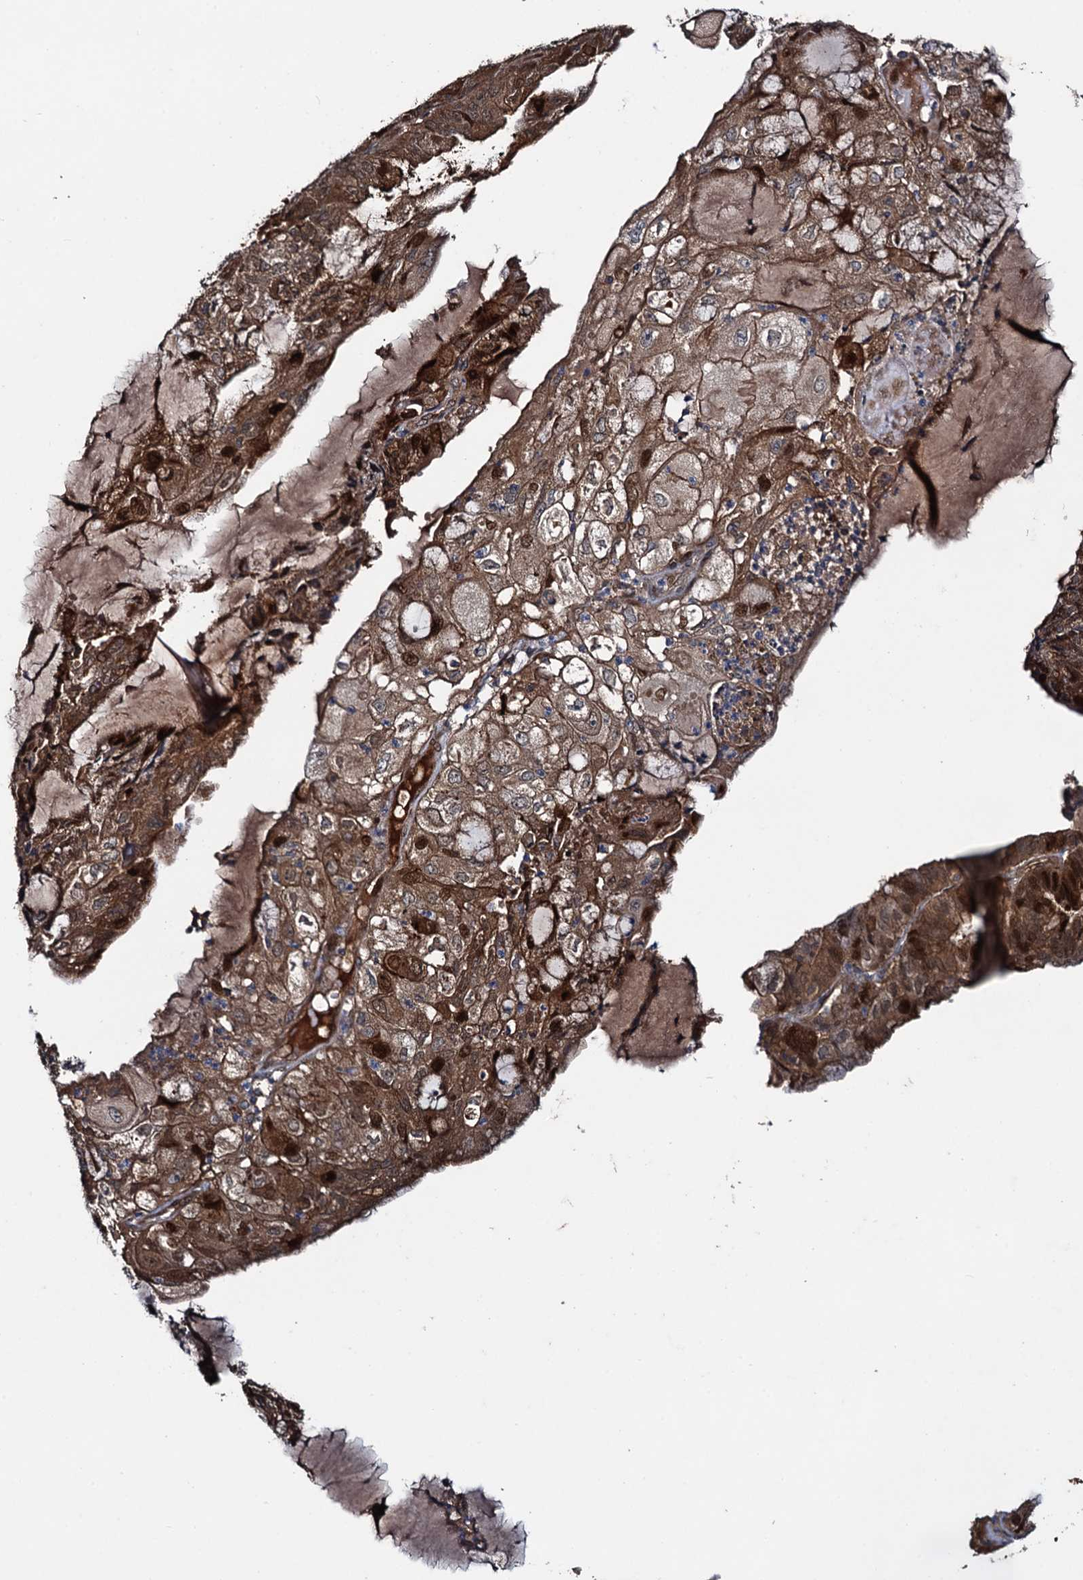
{"staining": {"intensity": "moderate", "quantity": ">75%", "location": "cytoplasmic/membranous"}, "tissue": "endometrial cancer", "cell_type": "Tumor cells", "image_type": "cancer", "snomed": [{"axis": "morphology", "description": "Adenocarcinoma, NOS"}, {"axis": "topography", "description": "Endometrium"}], "caption": "This image exhibits immunohistochemistry (IHC) staining of human endometrial cancer (adenocarcinoma), with medium moderate cytoplasmic/membranous expression in about >75% of tumor cells.", "gene": "RHOBTB1", "patient": {"sex": "female", "age": 81}}